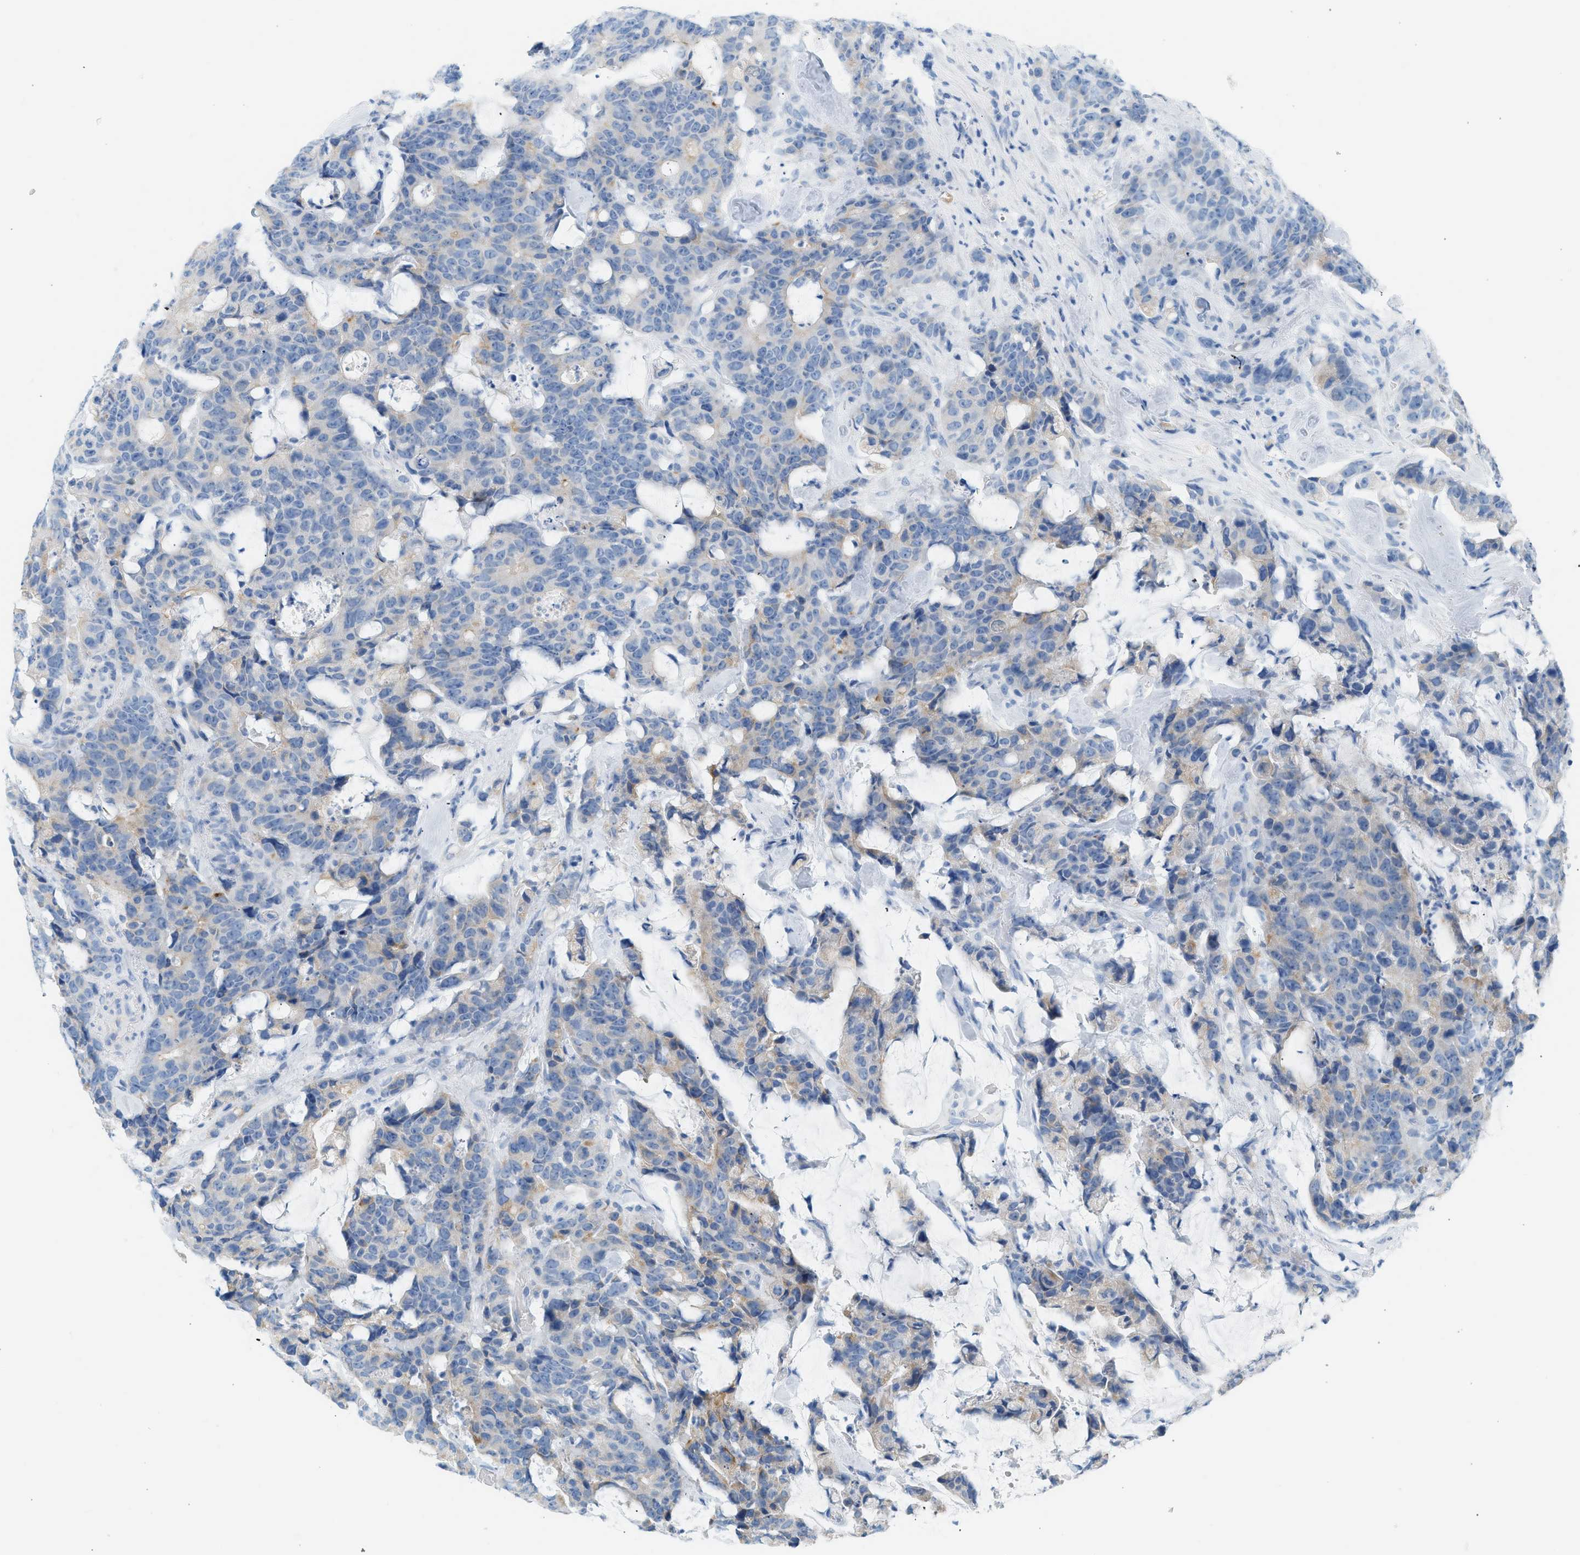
{"staining": {"intensity": "weak", "quantity": "25%-75%", "location": "cytoplasmic/membranous"}, "tissue": "colorectal cancer", "cell_type": "Tumor cells", "image_type": "cancer", "snomed": [{"axis": "morphology", "description": "Adenocarcinoma, NOS"}, {"axis": "topography", "description": "Colon"}], "caption": "Protein expression analysis of colorectal cancer (adenocarcinoma) displays weak cytoplasmic/membranous positivity in approximately 25%-75% of tumor cells.", "gene": "NDUFS8", "patient": {"sex": "female", "age": 86}}